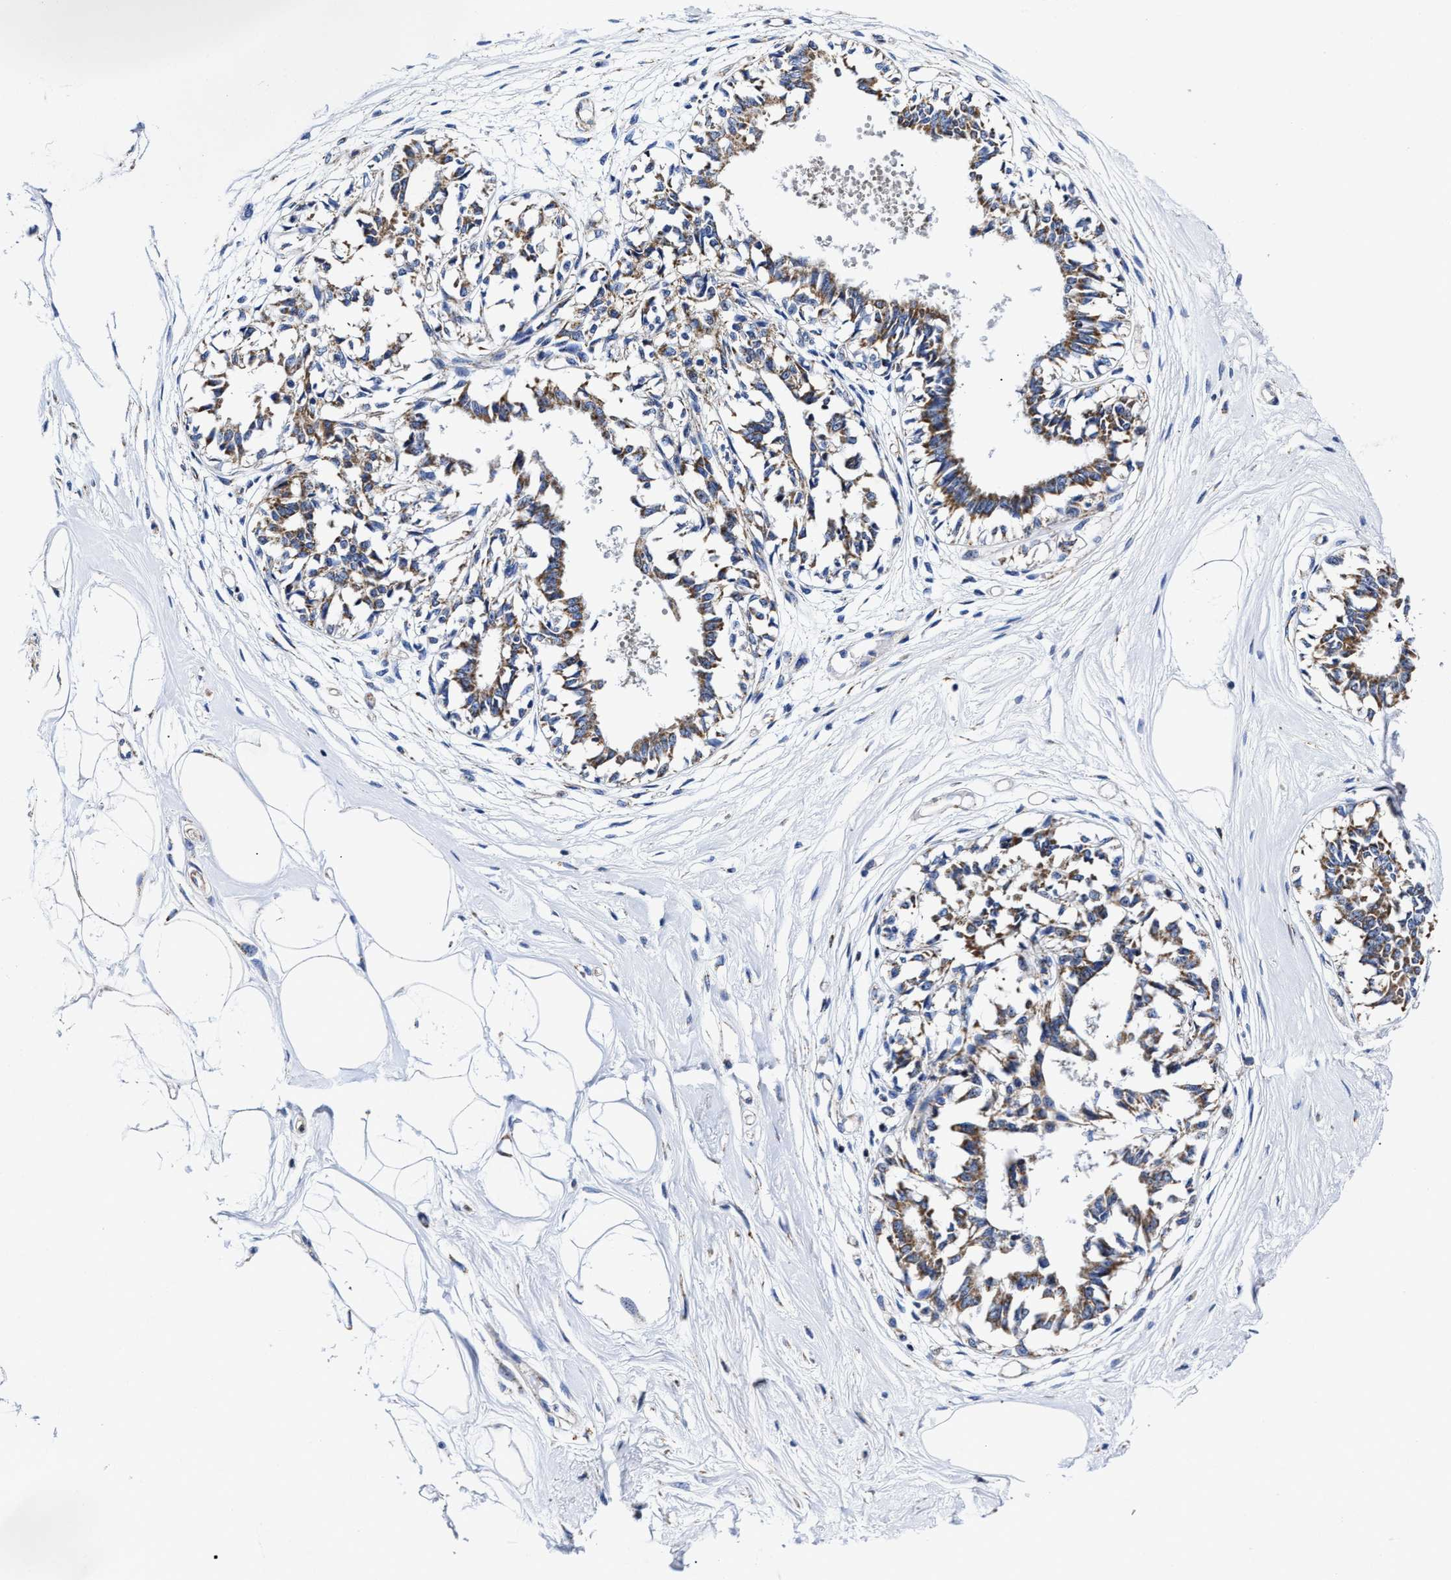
{"staining": {"intensity": "negative", "quantity": "none", "location": "none"}, "tissue": "breast", "cell_type": "Adipocytes", "image_type": "normal", "snomed": [{"axis": "morphology", "description": "Normal tissue, NOS"}, {"axis": "topography", "description": "Breast"}], "caption": "Image shows no protein staining in adipocytes of unremarkable breast.", "gene": "HINT2", "patient": {"sex": "female", "age": 45}}